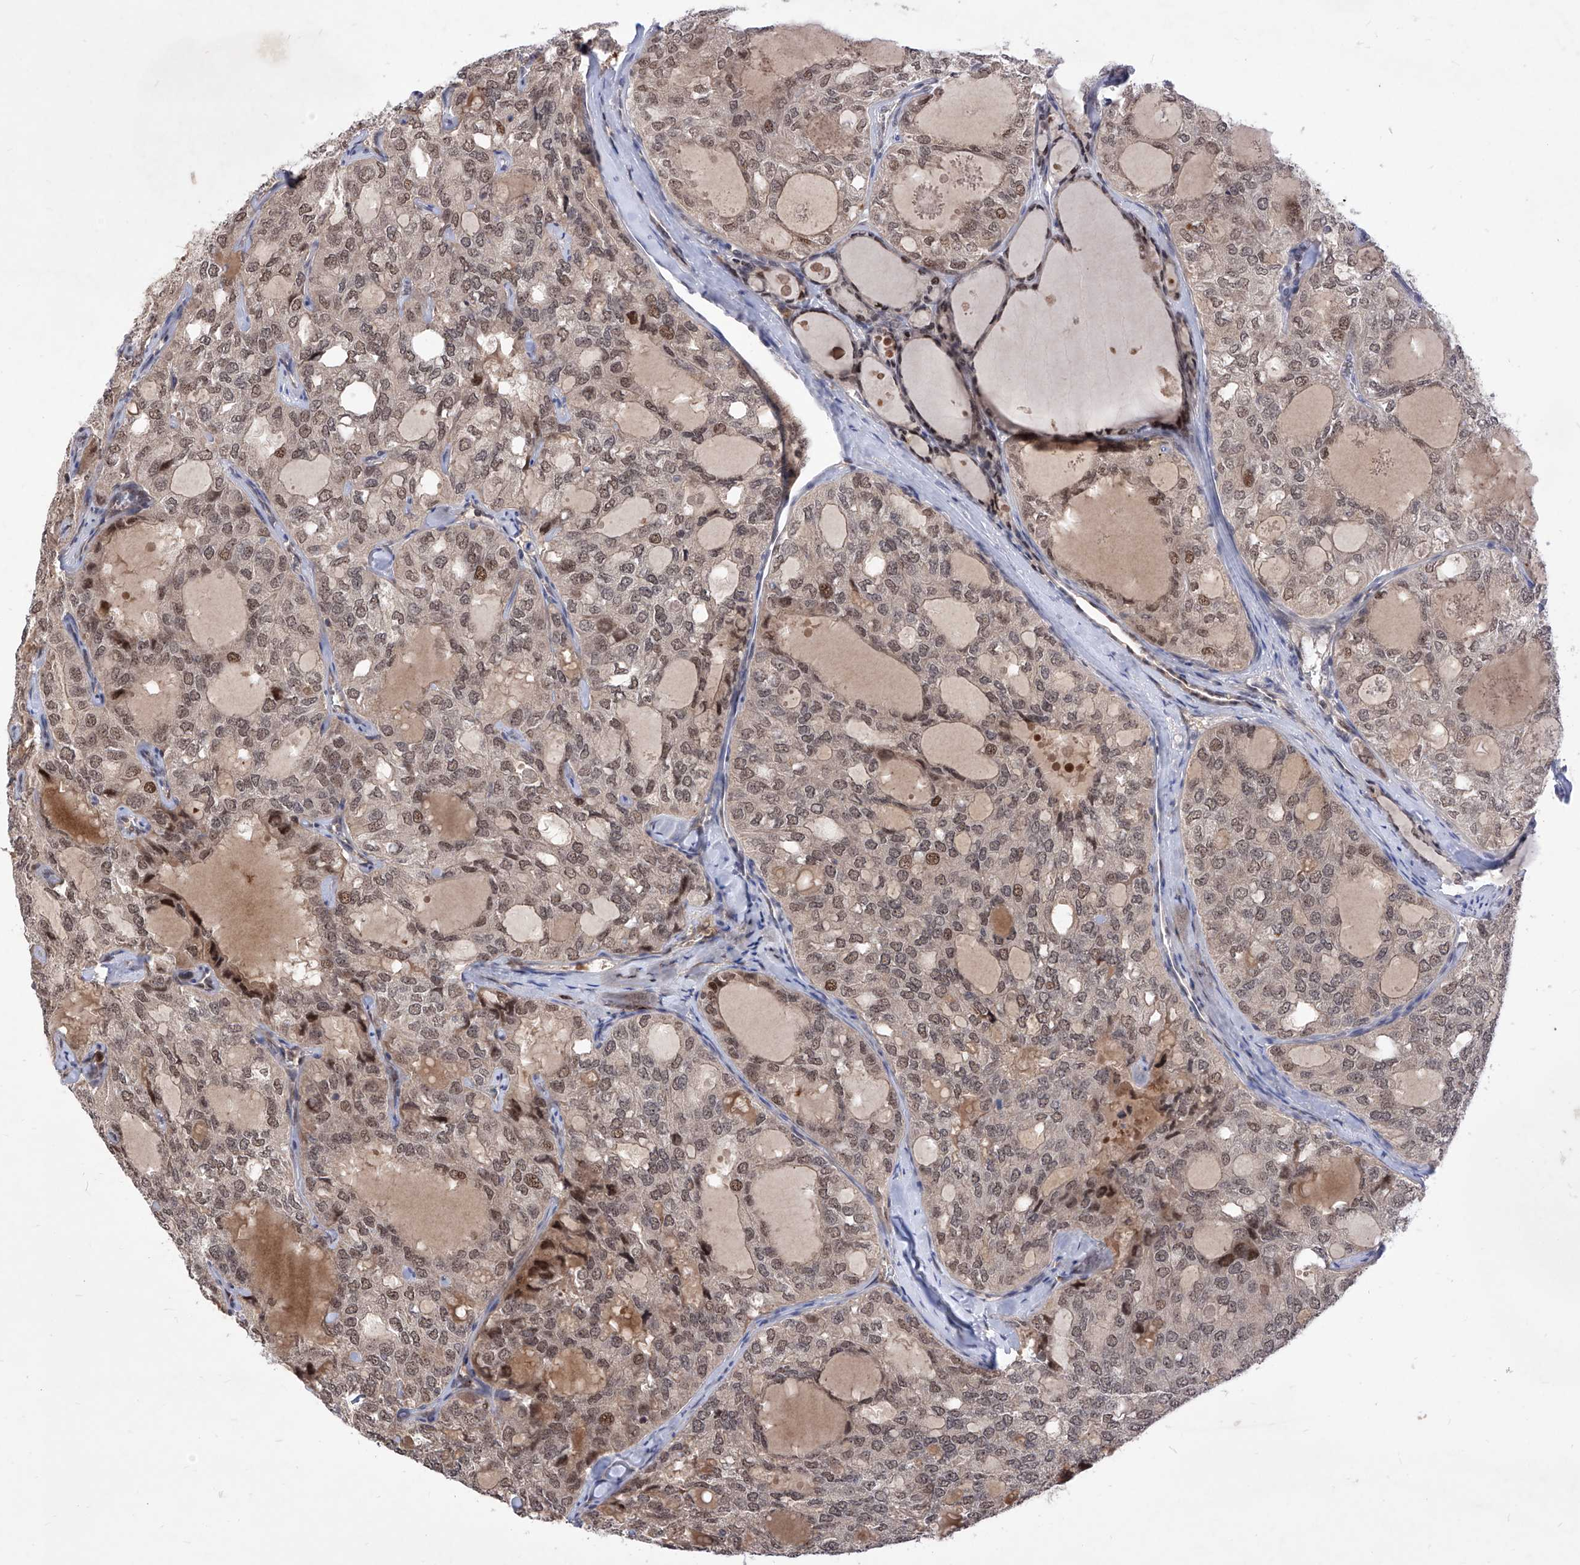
{"staining": {"intensity": "moderate", "quantity": ">75%", "location": "nuclear"}, "tissue": "thyroid cancer", "cell_type": "Tumor cells", "image_type": "cancer", "snomed": [{"axis": "morphology", "description": "Follicular adenoma carcinoma, NOS"}, {"axis": "topography", "description": "Thyroid gland"}], "caption": "This image displays immunohistochemistry staining of thyroid cancer, with medium moderate nuclear positivity in about >75% of tumor cells.", "gene": "LGR4", "patient": {"sex": "male", "age": 75}}